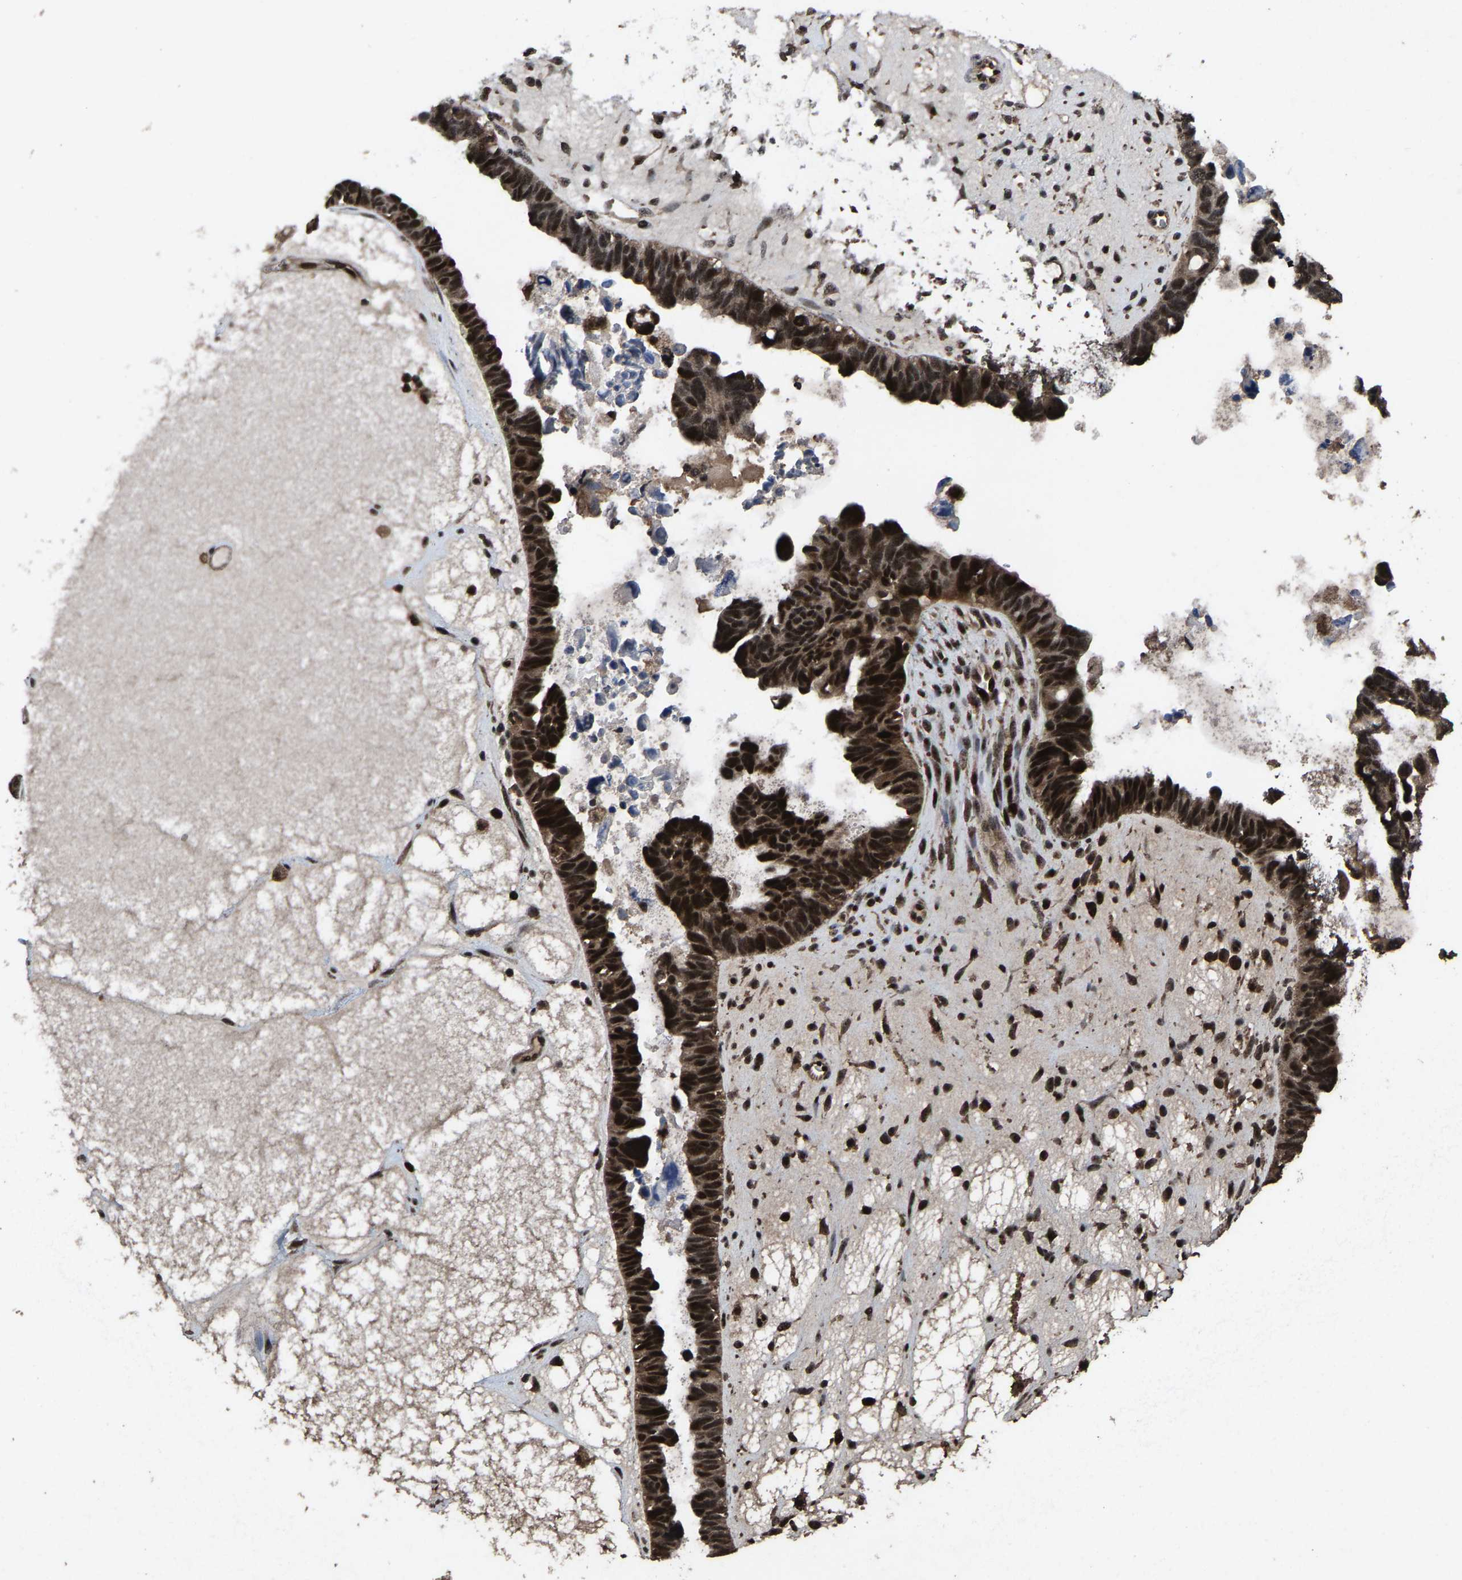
{"staining": {"intensity": "strong", "quantity": ">75%", "location": "nuclear"}, "tissue": "ovarian cancer", "cell_type": "Tumor cells", "image_type": "cancer", "snomed": [{"axis": "morphology", "description": "Cystadenocarcinoma, serous, NOS"}, {"axis": "topography", "description": "Ovary"}], "caption": "A histopathology image of human ovarian cancer (serous cystadenocarcinoma) stained for a protein demonstrates strong nuclear brown staining in tumor cells.", "gene": "HAUS6", "patient": {"sex": "female", "age": 79}}